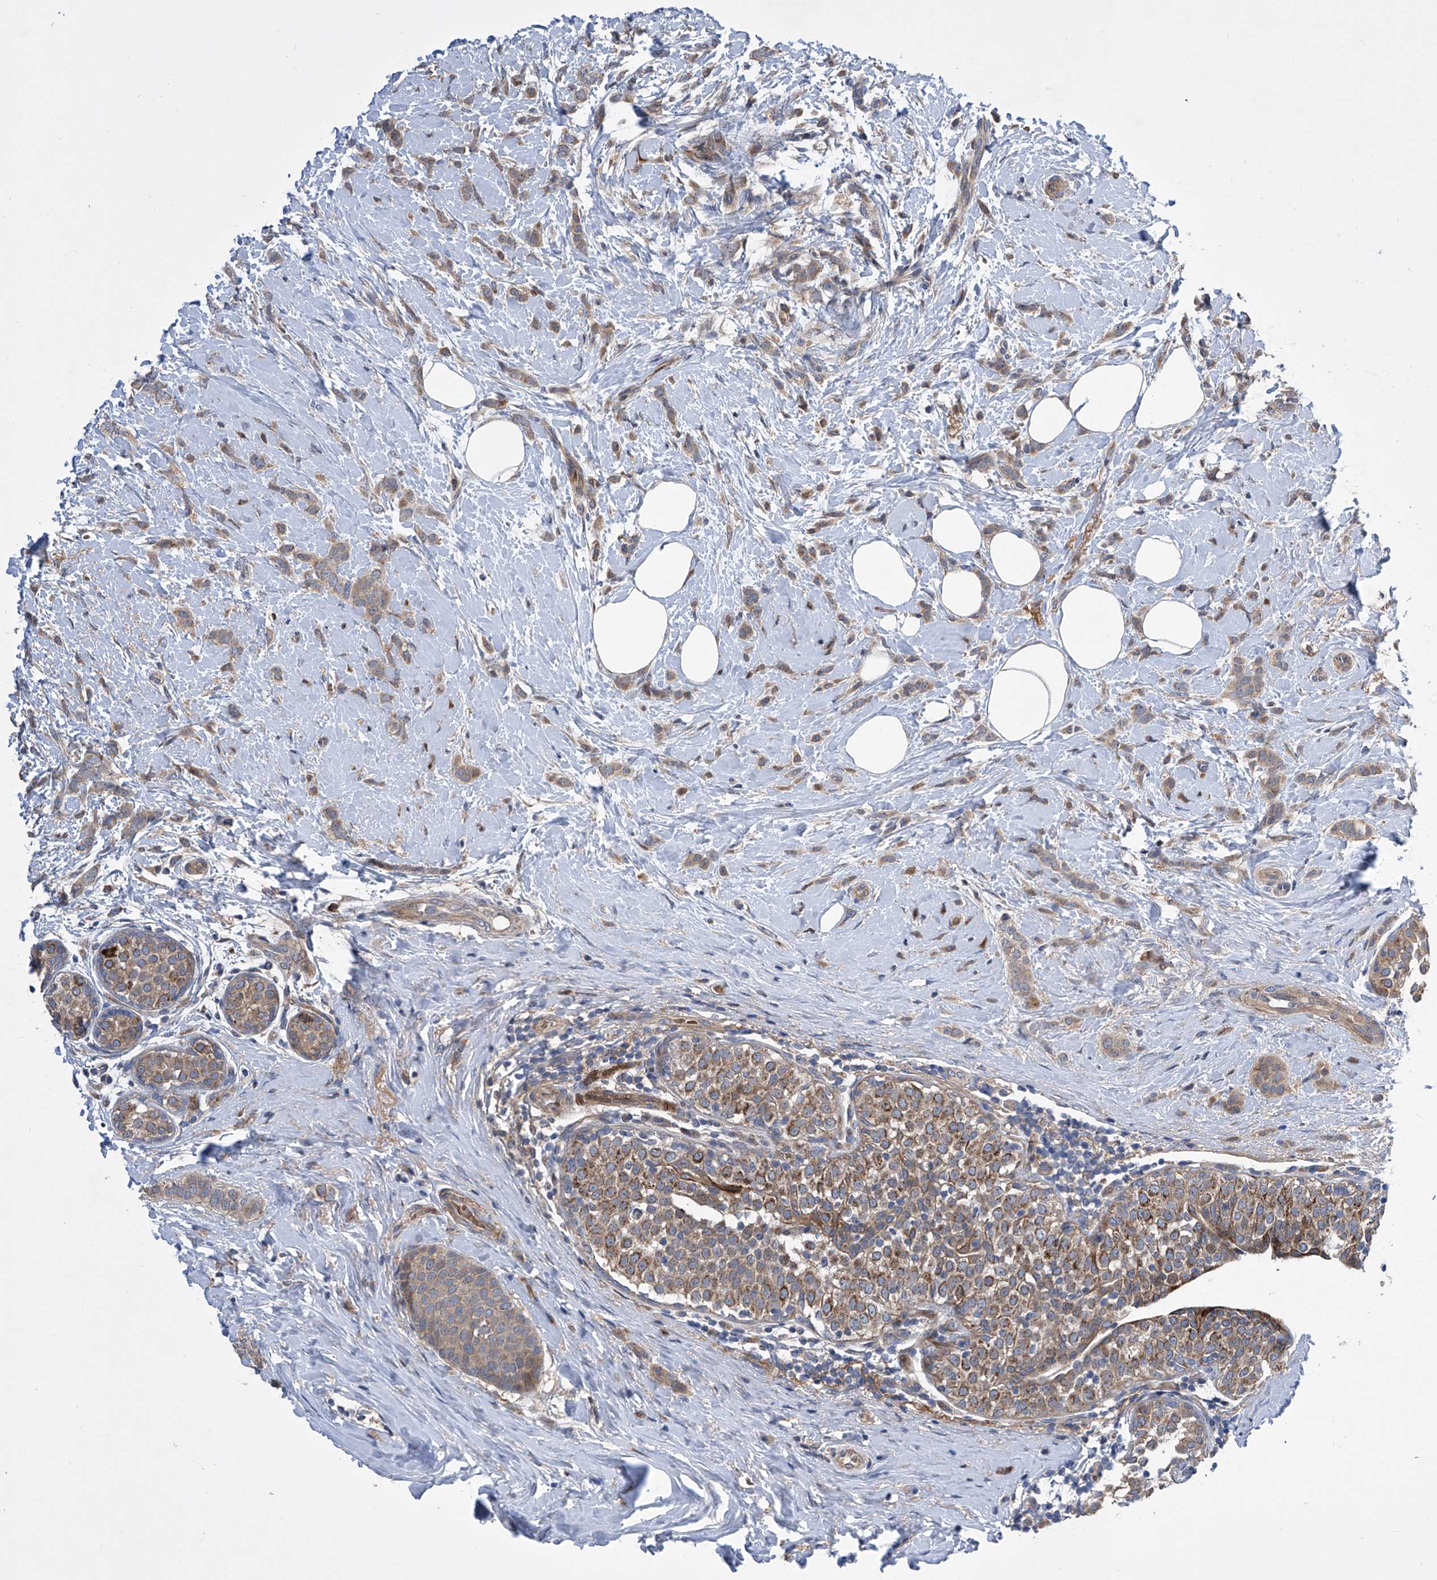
{"staining": {"intensity": "moderate", "quantity": ">75%", "location": "cytoplasmic/membranous"}, "tissue": "breast cancer", "cell_type": "Tumor cells", "image_type": "cancer", "snomed": [{"axis": "morphology", "description": "Lobular carcinoma, in situ"}, {"axis": "morphology", "description": "Lobular carcinoma"}, {"axis": "topography", "description": "Breast"}], "caption": "Approximately >75% of tumor cells in breast cancer display moderate cytoplasmic/membranous protein positivity as visualized by brown immunohistochemical staining.", "gene": "USF3", "patient": {"sex": "female", "age": 41}}